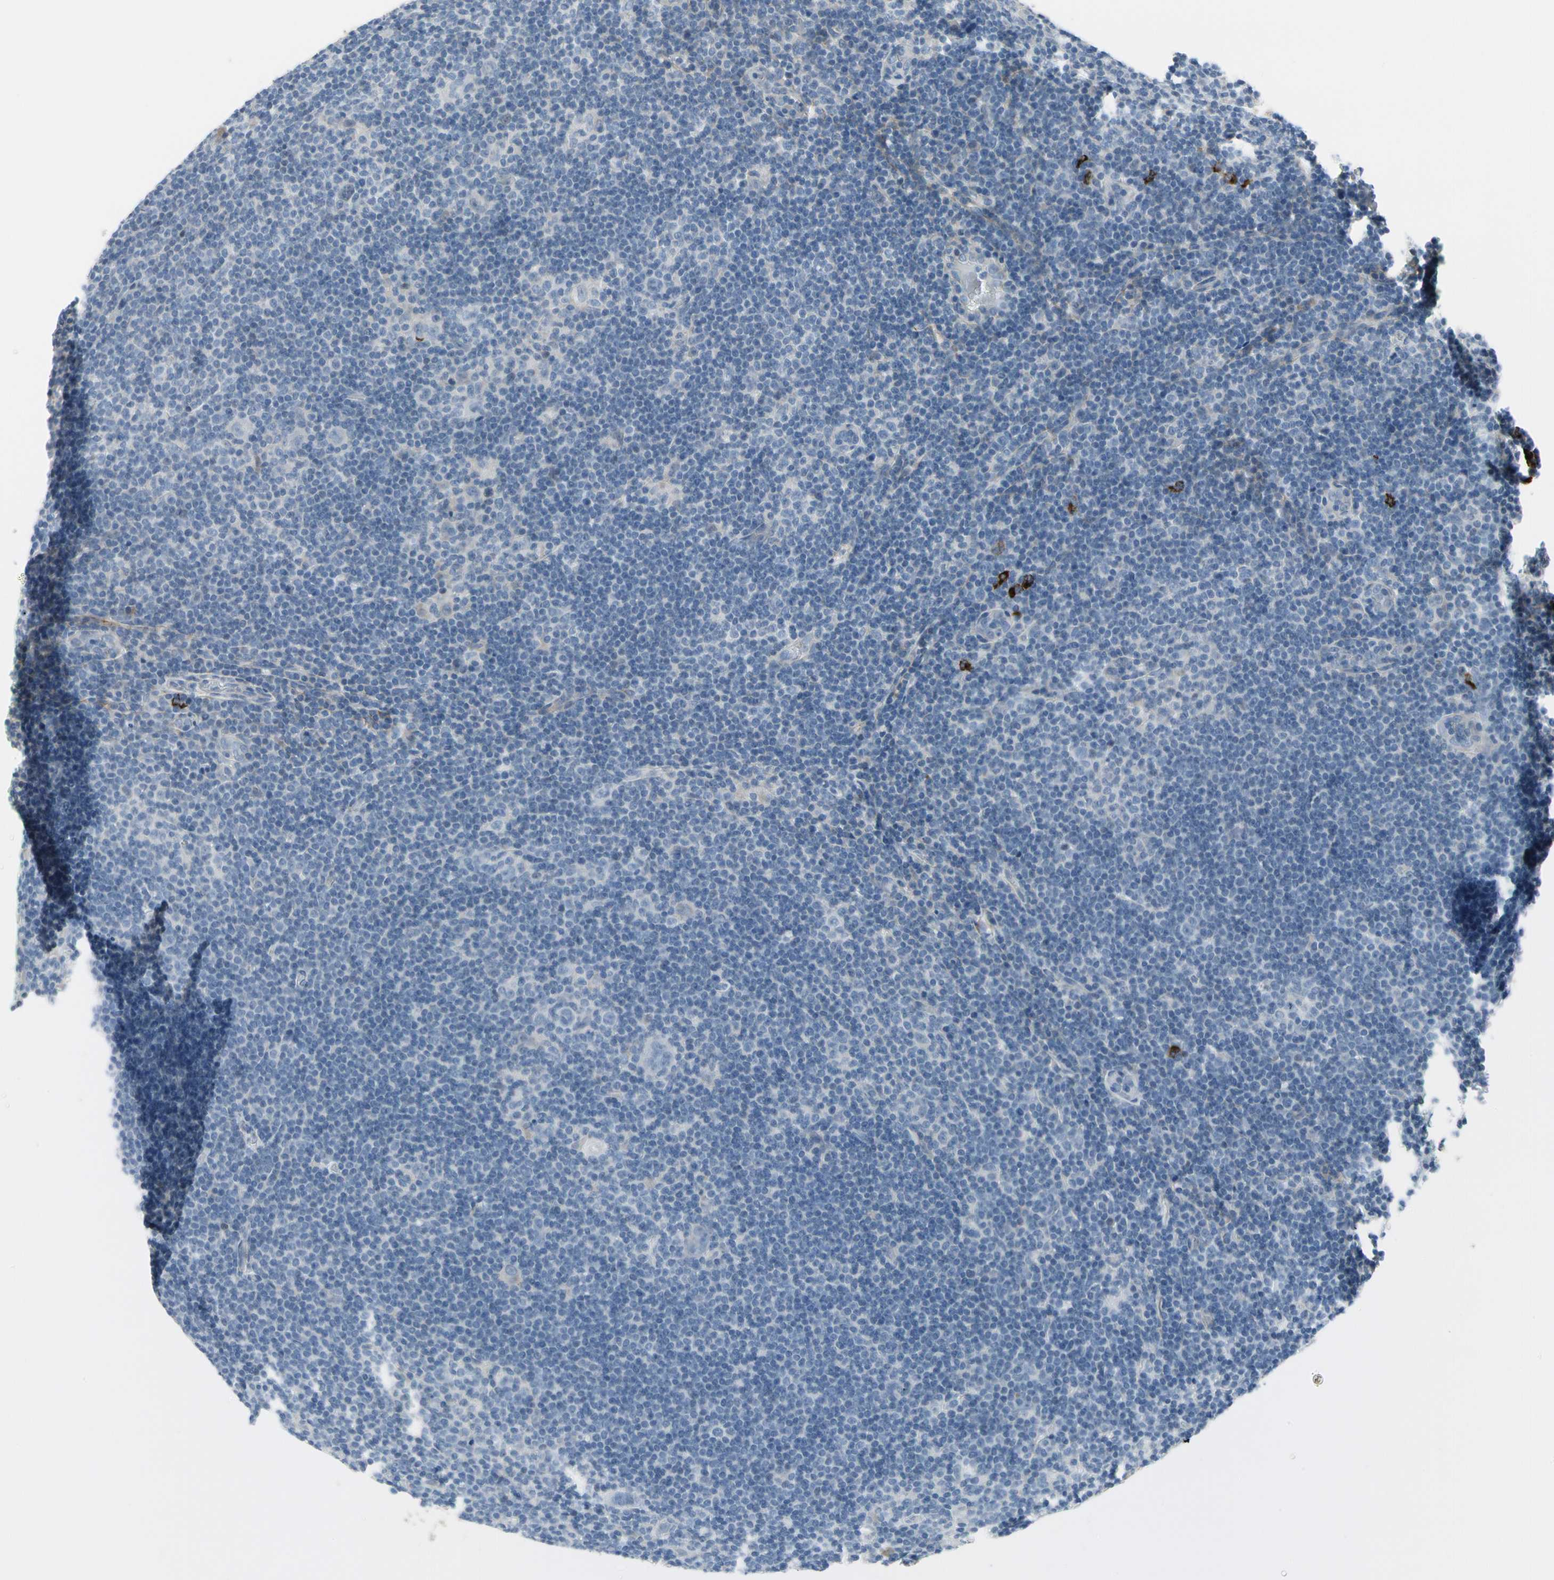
{"staining": {"intensity": "negative", "quantity": "none", "location": "none"}, "tissue": "lymphoma", "cell_type": "Tumor cells", "image_type": "cancer", "snomed": [{"axis": "morphology", "description": "Hodgkin's disease, NOS"}, {"axis": "topography", "description": "Lymph node"}], "caption": "This is a photomicrograph of immunohistochemistry staining of Hodgkin's disease, which shows no positivity in tumor cells.", "gene": "PIGR", "patient": {"sex": "female", "age": 57}}